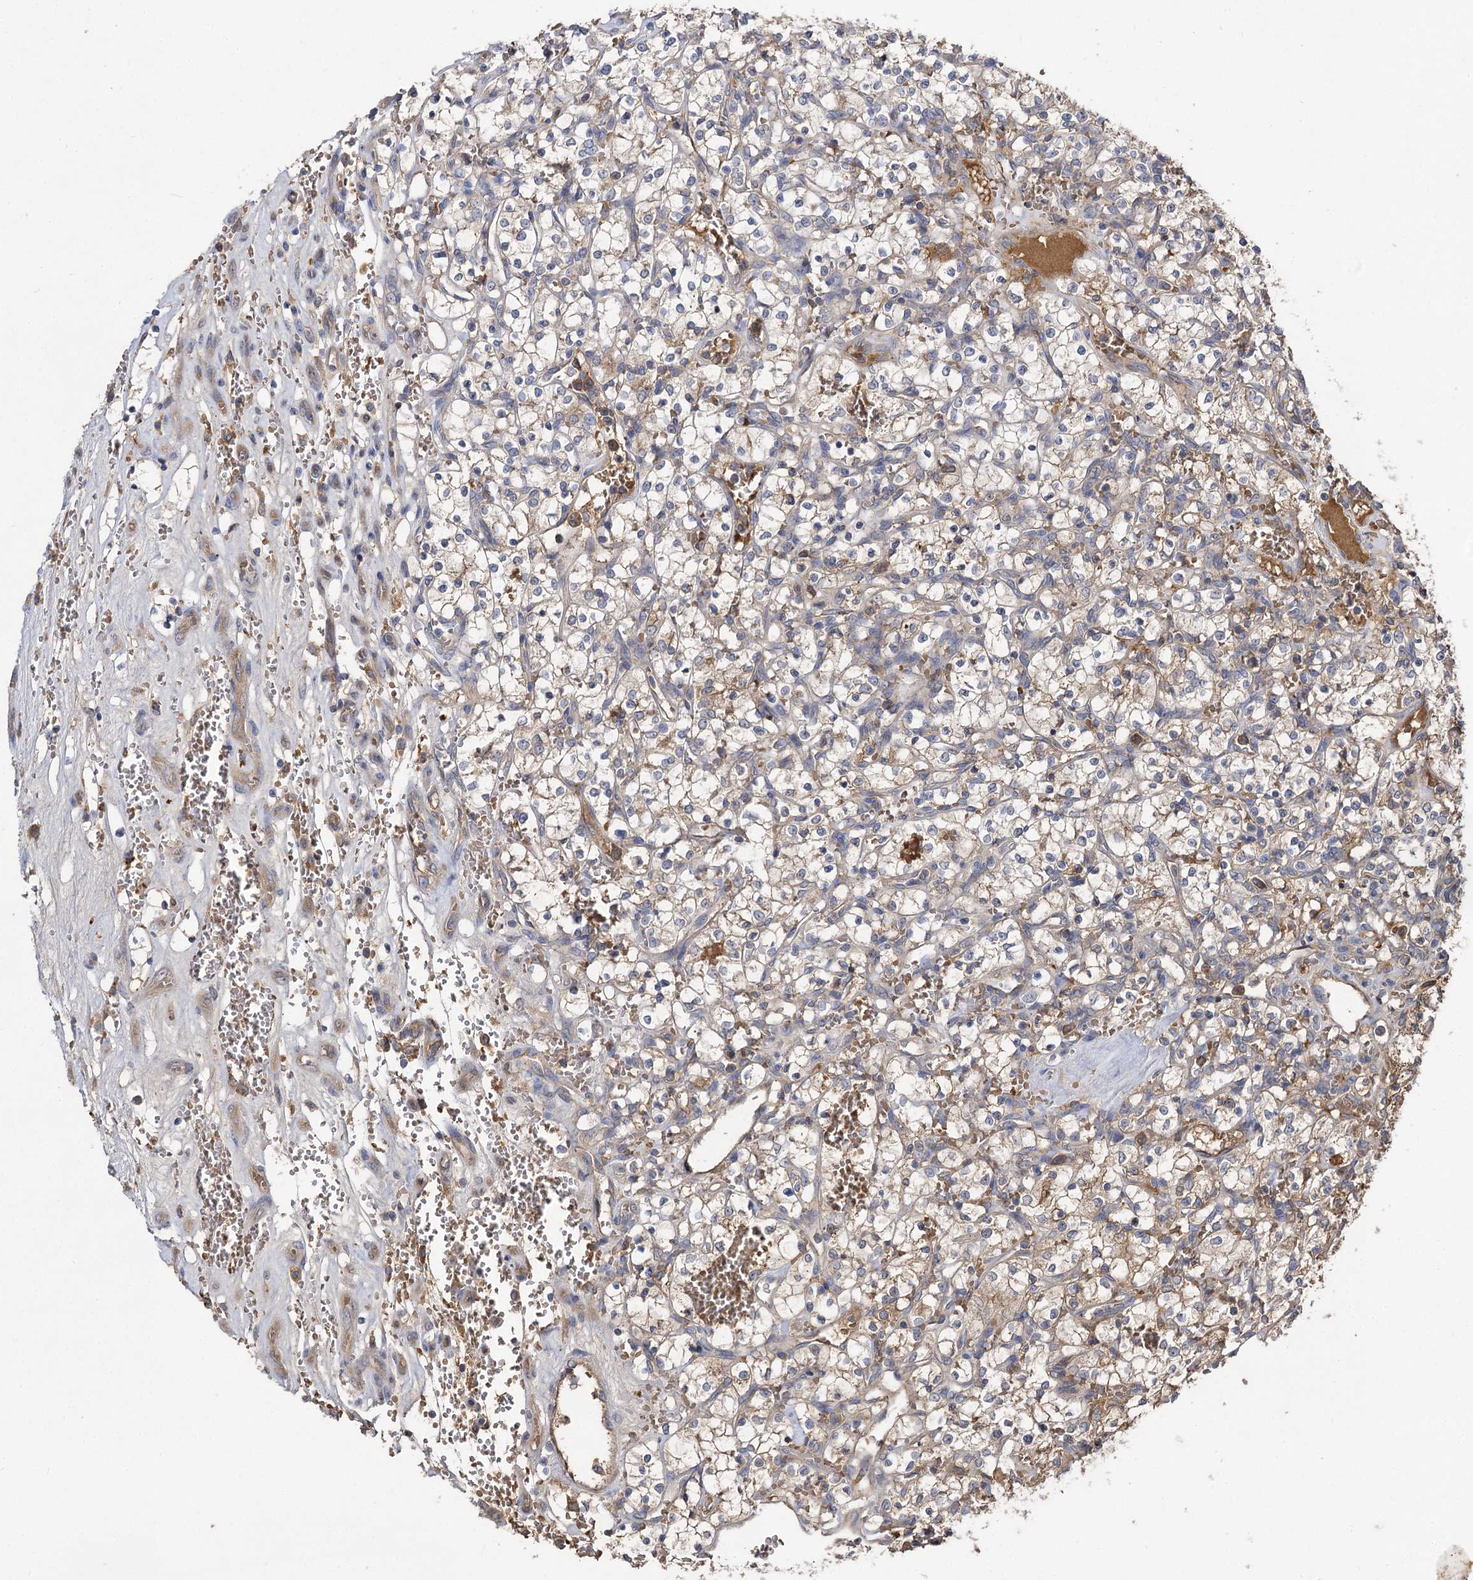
{"staining": {"intensity": "weak", "quantity": "25%-75%", "location": "cytoplasmic/membranous"}, "tissue": "renal cancer", "cell_type": "Tumor cells", "image_type": "cancer", "snomed": [{"axis": "morphology", "description": "Adenocarcinoma, NOS"}, {"axis": "topography", "description": "Kidney"}], "caption": "Protein staining reveals weak cytoplasmic/membranous staining in about 25%-75% of tumor cells in renal adenocarcinoma.", "gene": "USP50", "patient": {"sex": "female", "age": 69}}